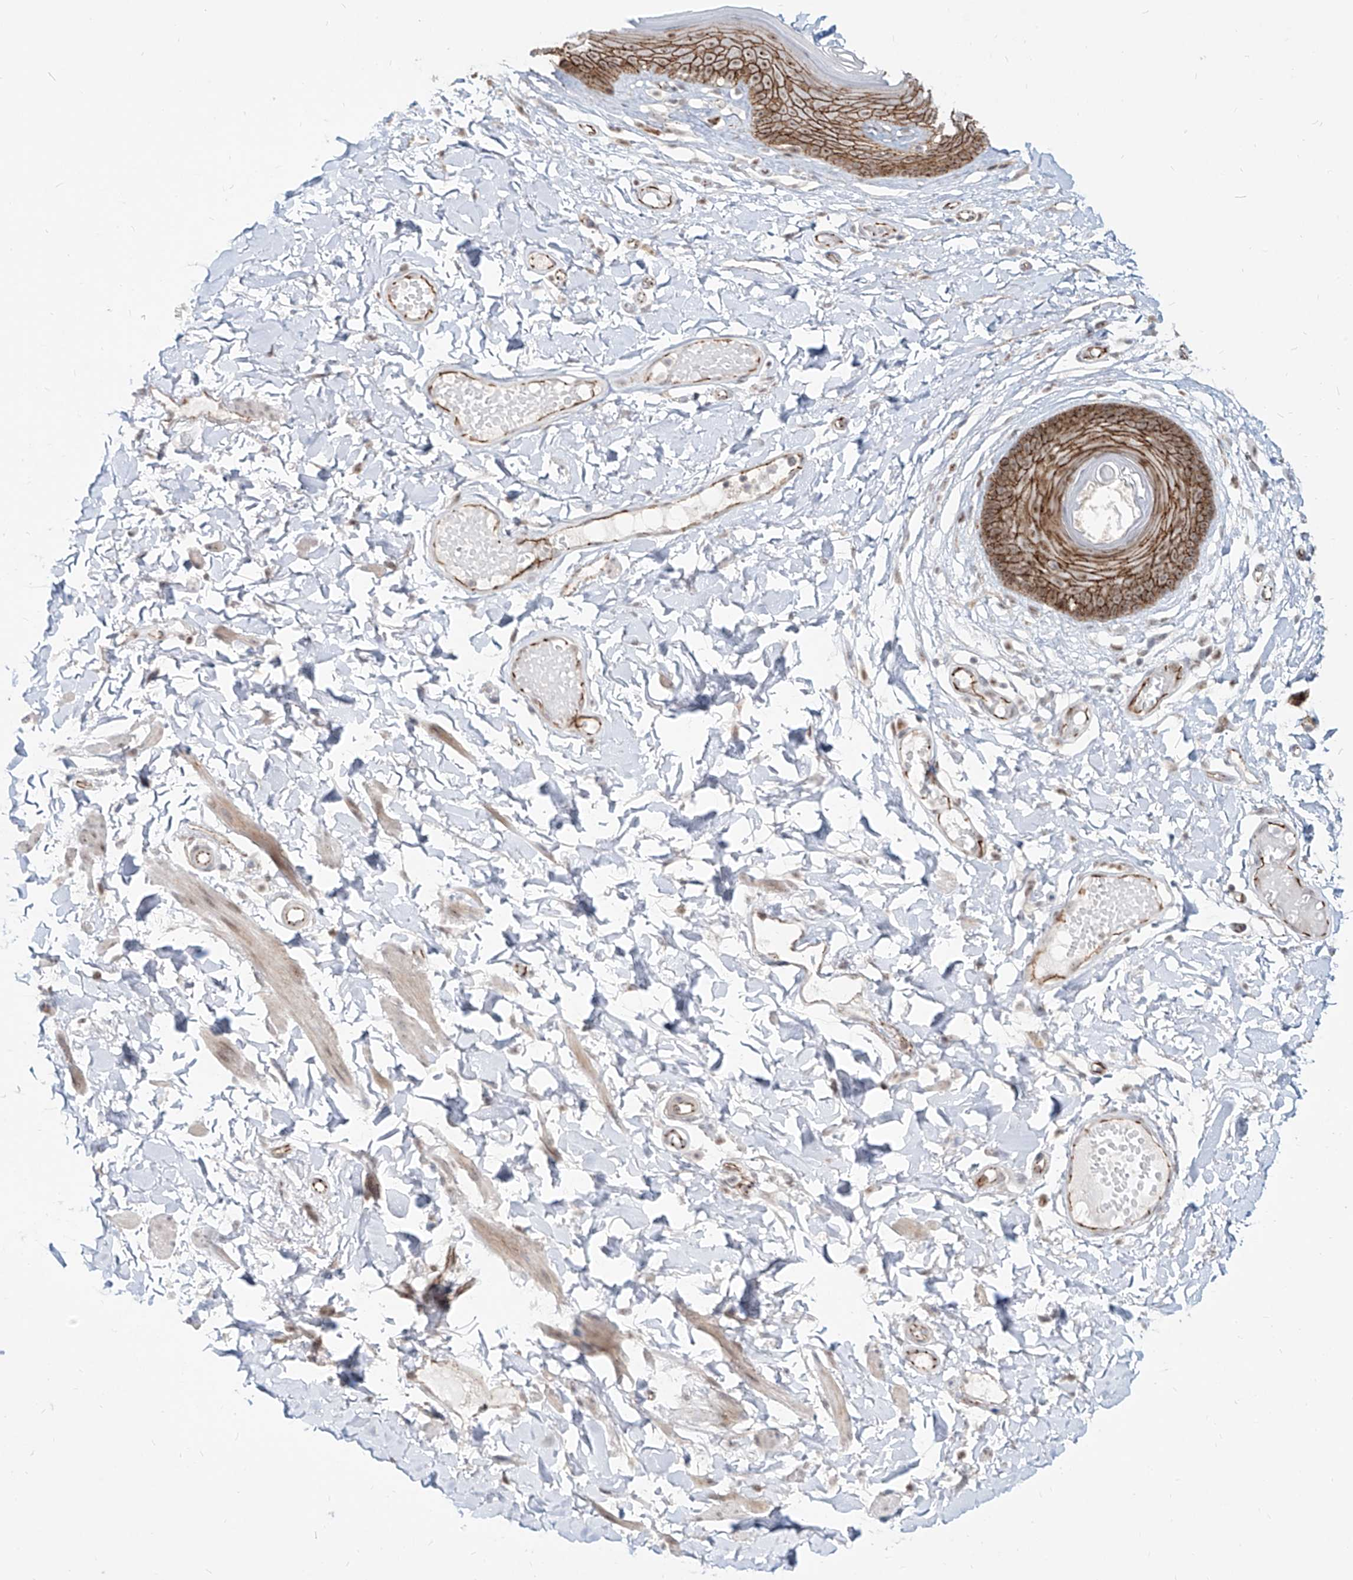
{"staining": {"intensity": "moderate", "quantity": "25%-75%", "location": "cytoplasmic/membranous,nuclear"}, "tissue": "skin", "cell_type": "Epidermal cells", "image_type": "normal", "snomed": [{"axis": "morphology", "description": "Normal tissue, NOS"}, {"axis": "topography", "description": "Vulva"}], "caption": "A high-resolution micrograph shows immunohistochemistry staining of benign skin, which exhibits moderate cytoplasmic/membranous,nuclear positivity in approximately 25%-75% of epidermal cells.", "gene": "ZNF710", "patient": {"sex": "female", "age": 73}}